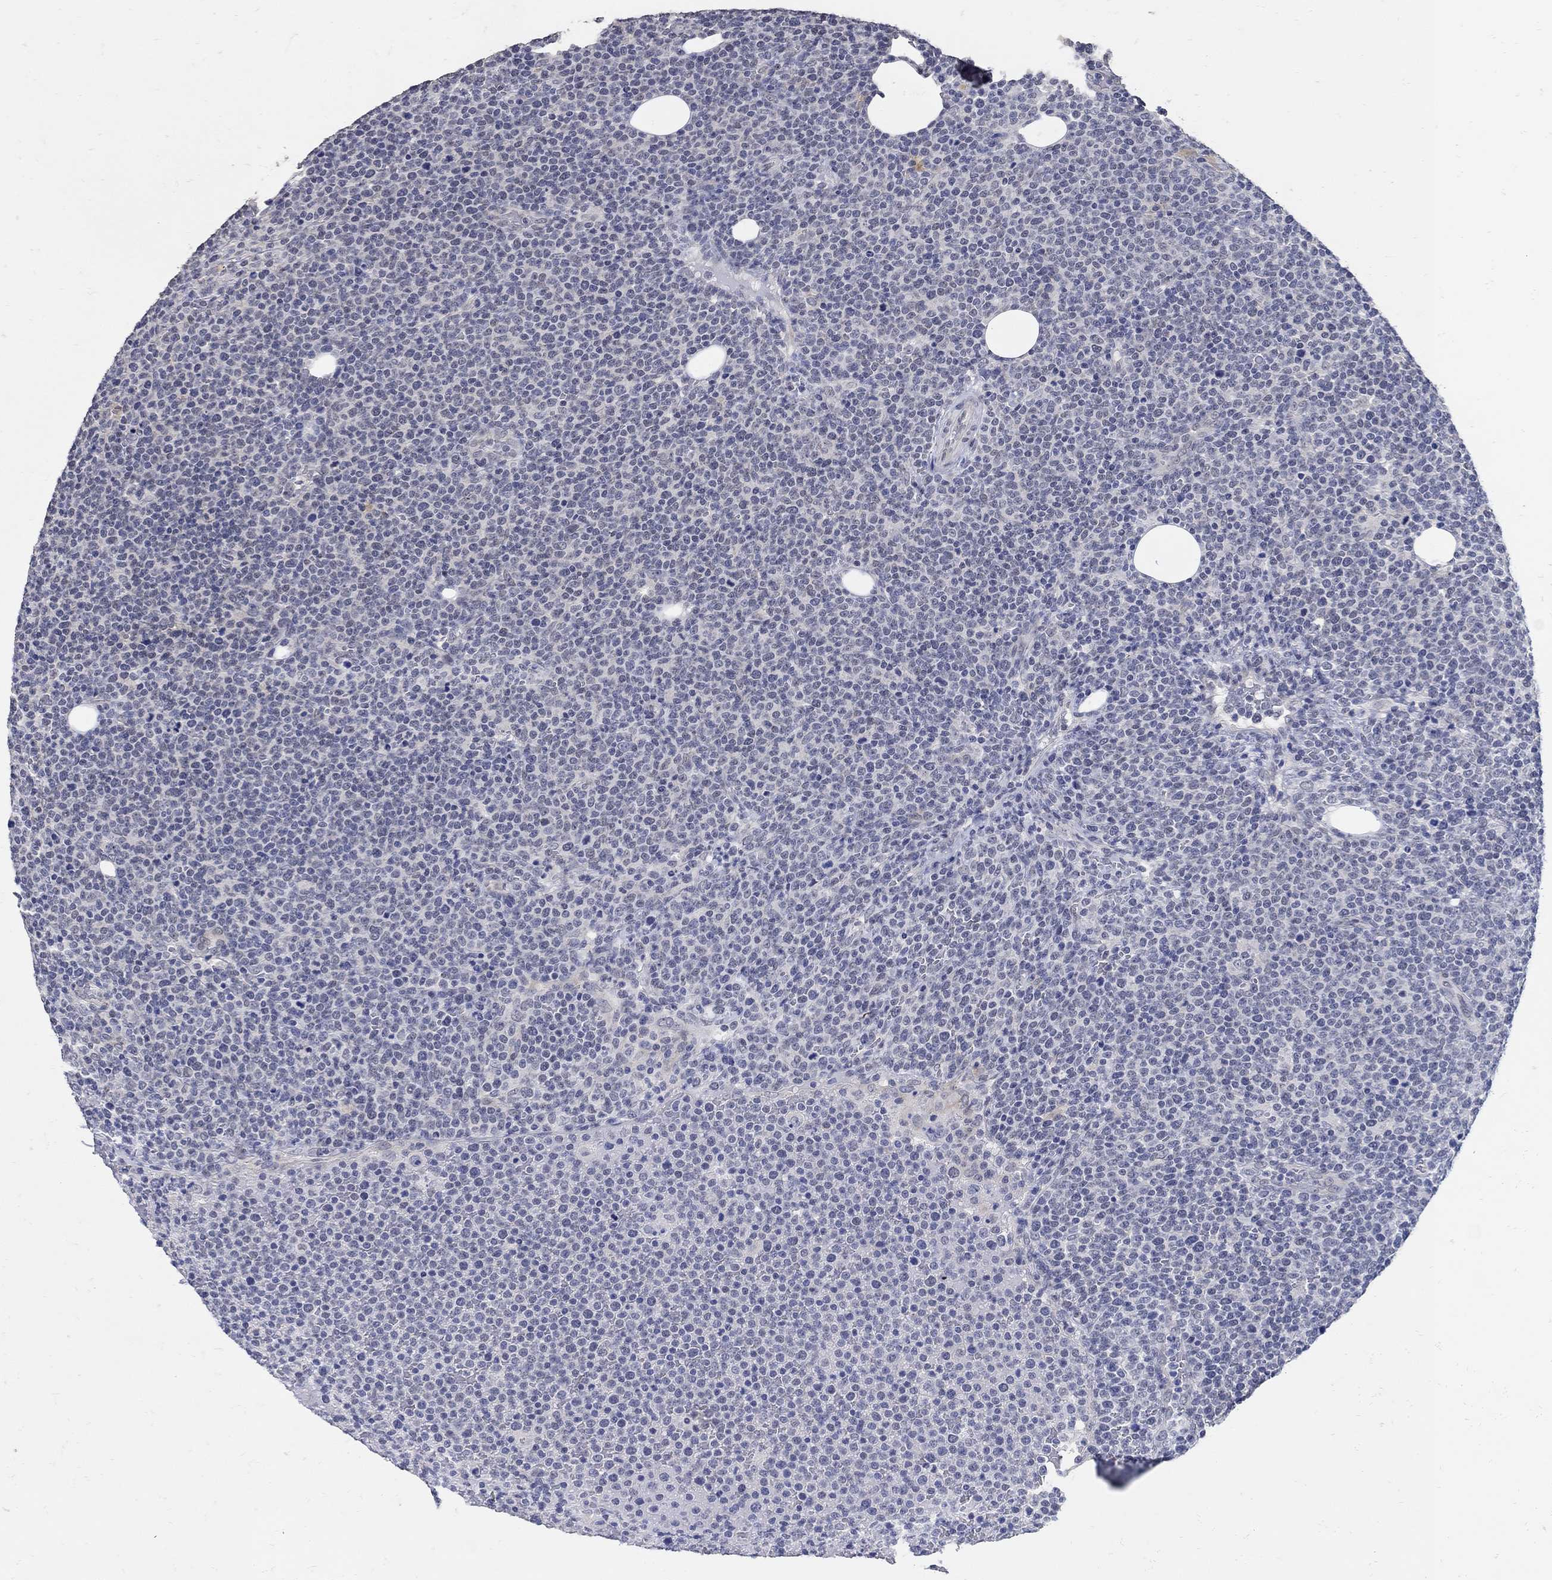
{"staining": {"intensity": "negative", "quantity": "none", "location": "none"}, "tissue": "lymphoma", "cell_type": "Tumor cells", "image_type": "cancer", "snomed": [{"axis": "morphology", "description": "Malignant lymphoma, non-Hodgkin's type, High grade"}, {"axis": "topography", "description": "Lymph node"}], "caption": "Malignant lymphoma, non-Hodgkin's type (high-grade) was stained to show a protein in brown. There is no significant positivity in tumor cells. Brightfield microscopy of IHC stained with DAB (3,3'-diaminobenzidine) (brown) and hematoxylin (blue), captured at high magnification.", "gene": "KCNN3", "patient": {"sex": "male", "age": 61}}